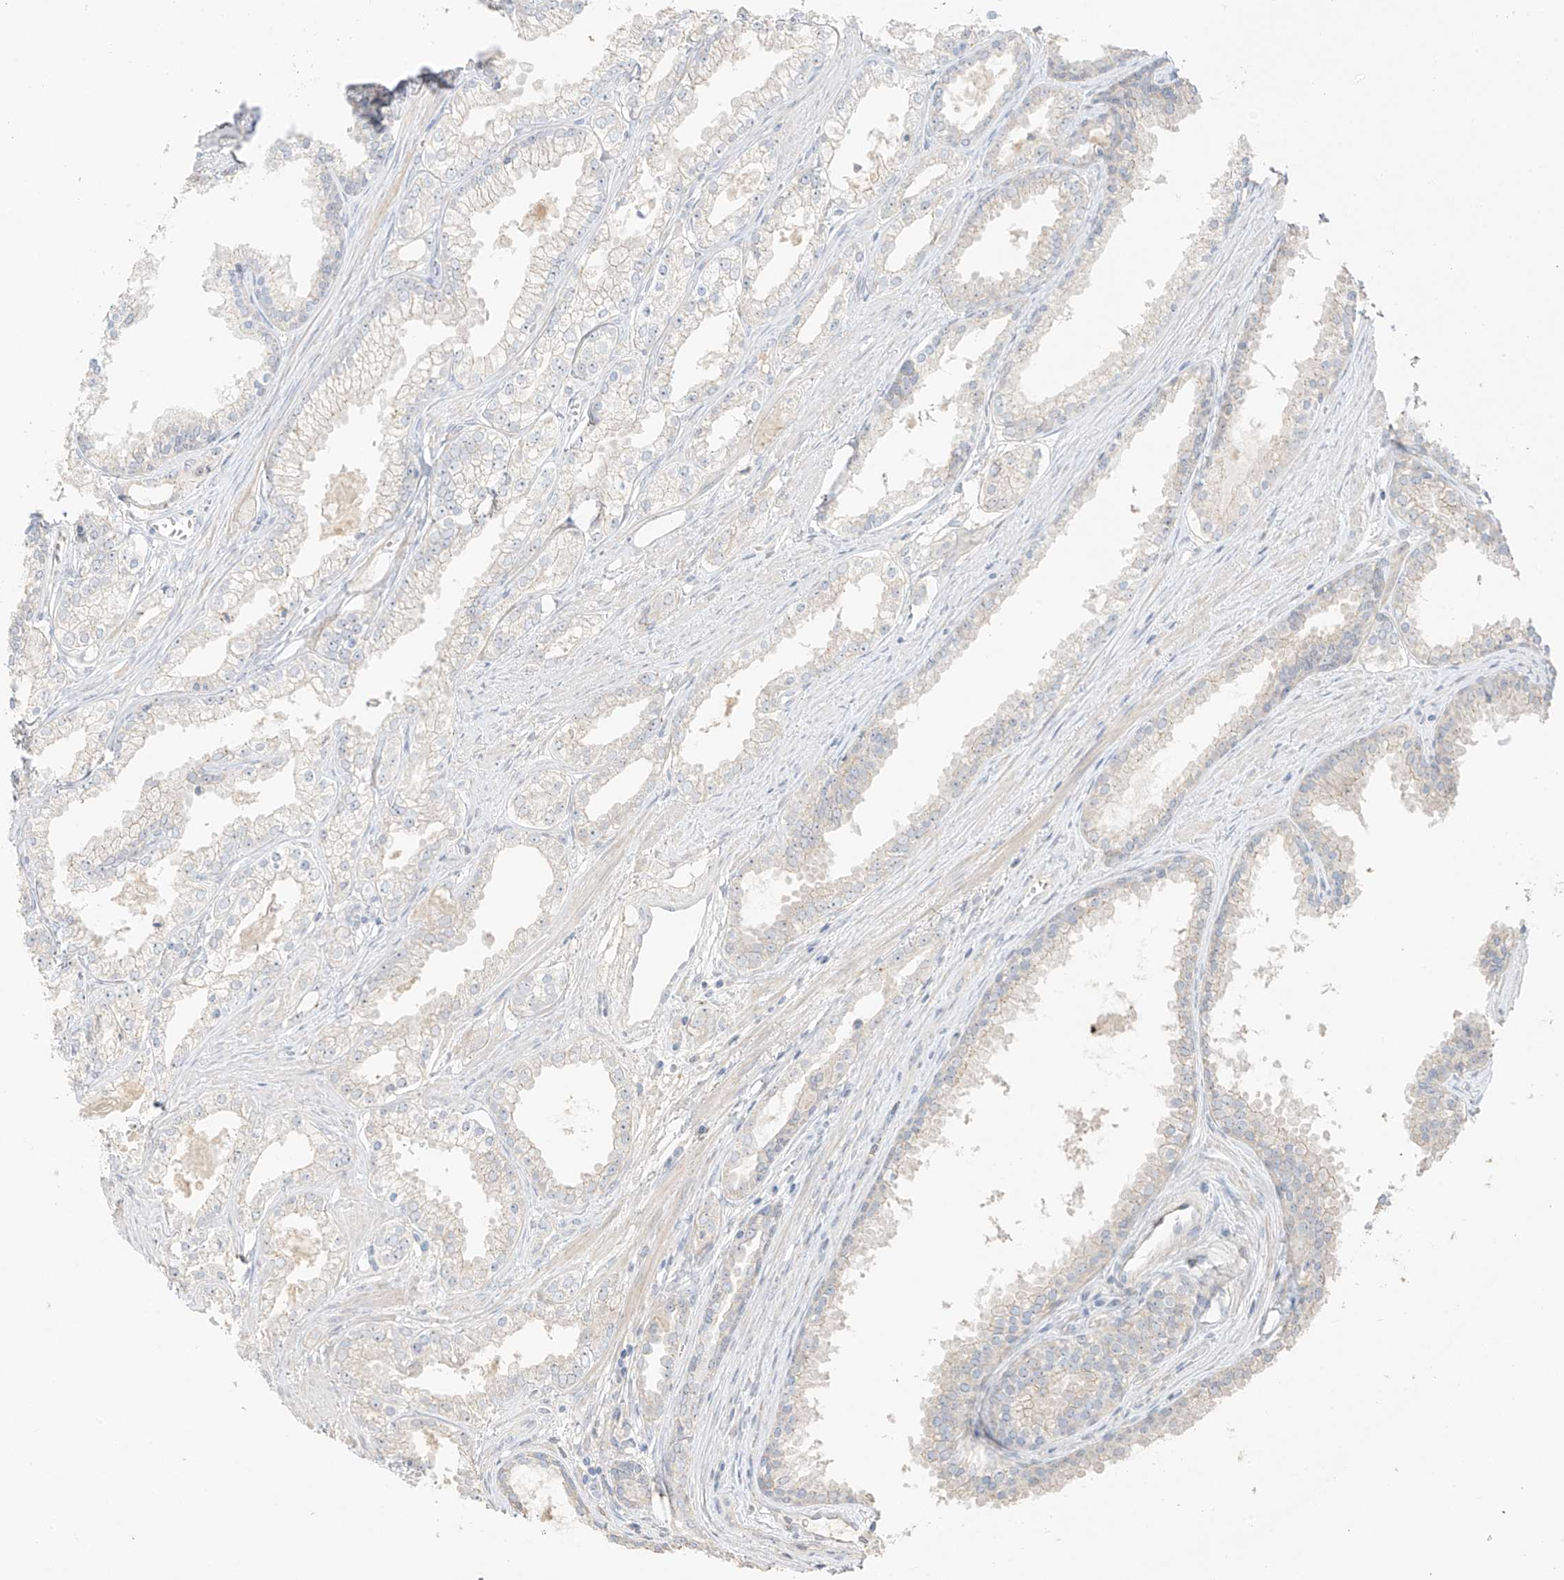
{"staining": {"intensity": "negative", "quantity": "none", "location": "none"}, "tissue": "prostate cancer", "cell_type": "Tumor cells", "image_type": "cancer", "snomed": [{"axis": "morphology", "description": "Adenocarcinoma, High grade"}, {"axis": "topography", "description": "Prostate"}], "caption": "Immunohistochemistry (IHC) image of prostate cancer (adenocarcinoma (high-grade)) stained for a protein (brown), which shows no expression in tumor cells.", "gene": "ZBTB41", "patient": {"sex": "male", "age": 68}}